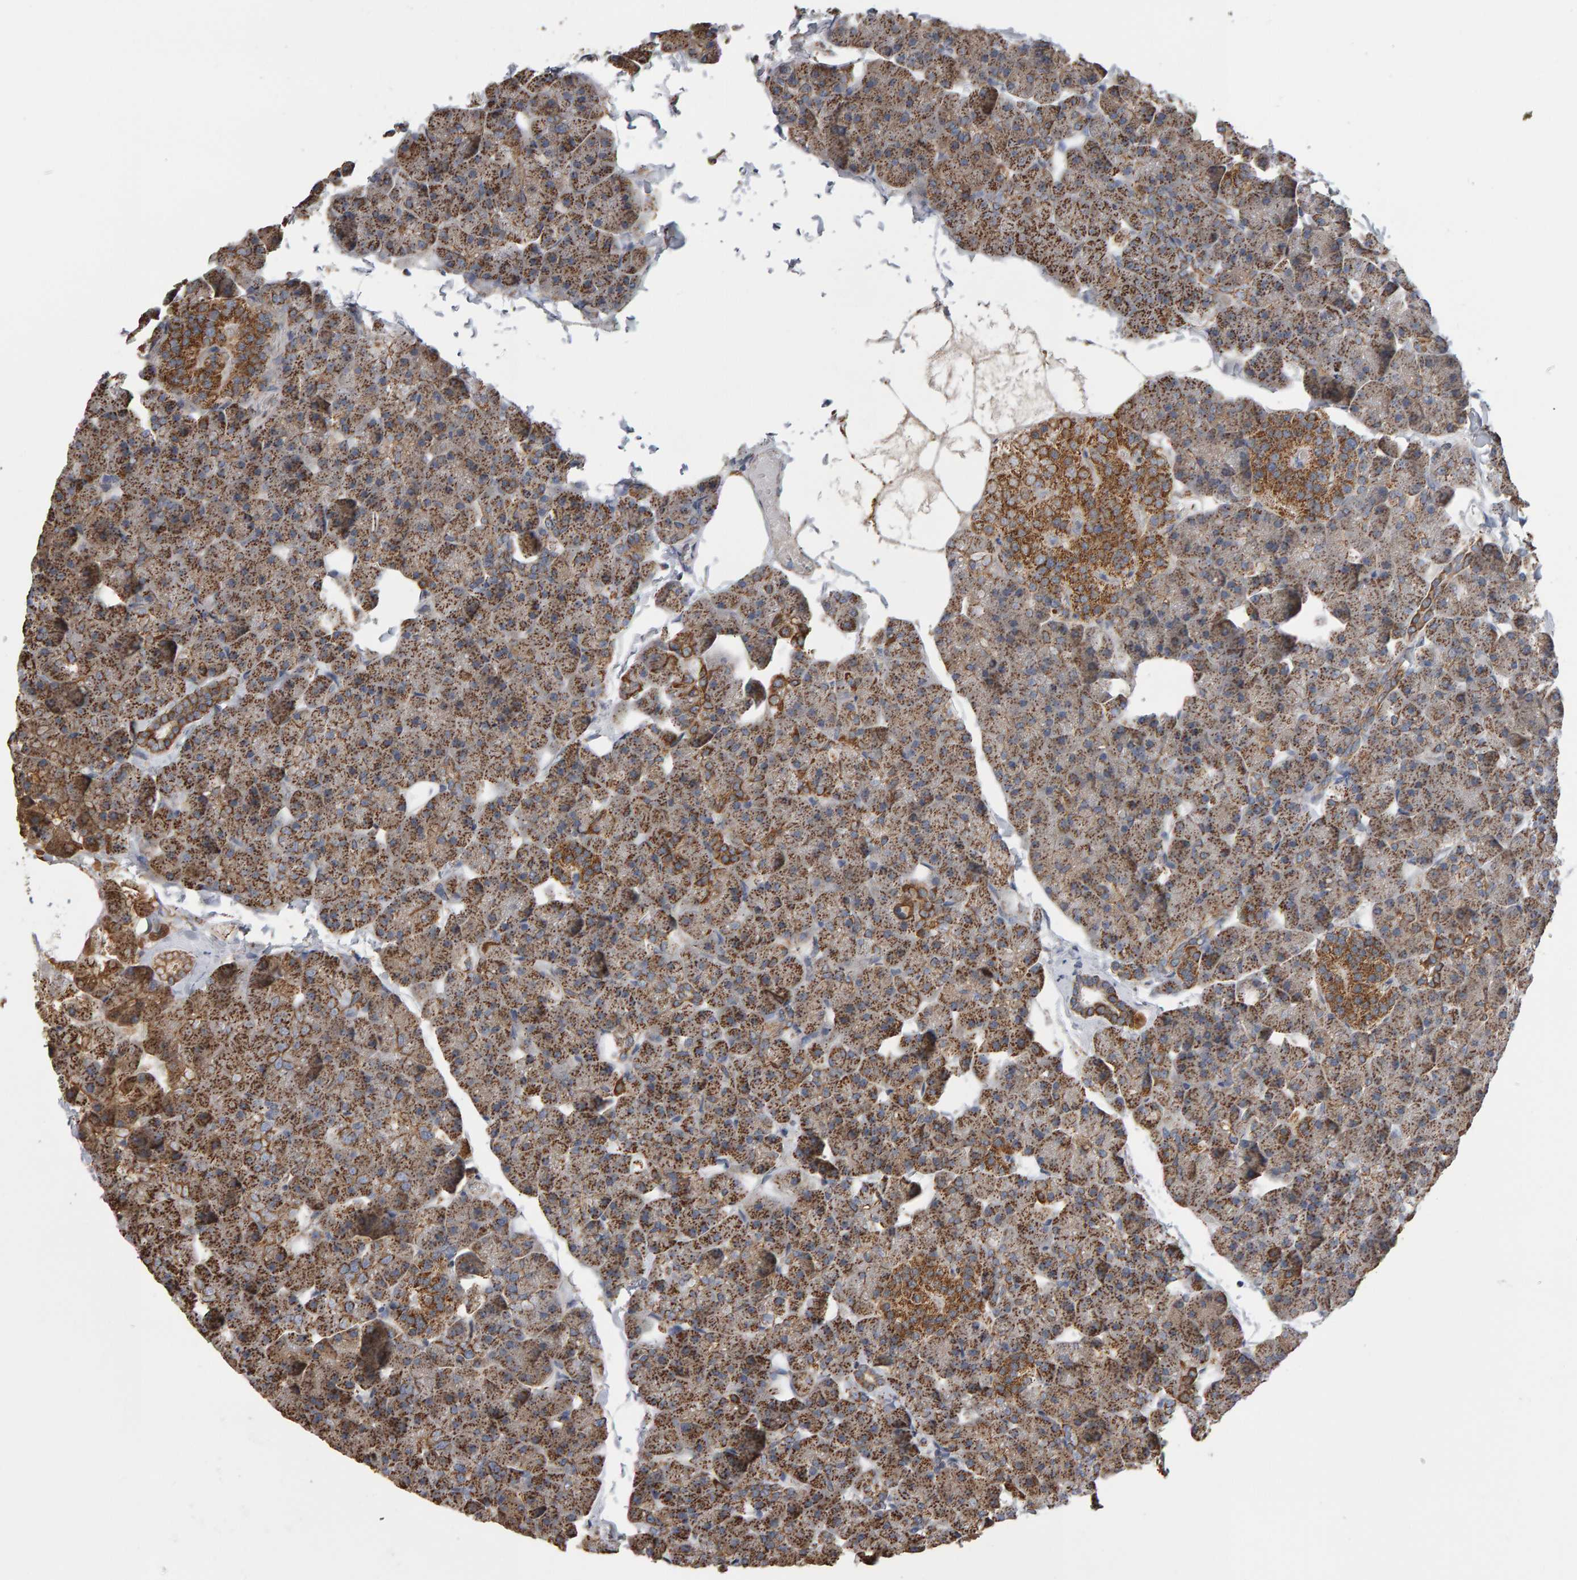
{"staining": {"intensity": "moderate", "quantity": ">75%", "location": "cytoplasmic/membranous"}, "tissue": "pancreas", "cell_type": "Exocrine glandular cells", "image_type": "normal", "snomed": [{"axis": "morphology", "description": "Normal tissue, NOS"}, {"axis": "topography", "description": "Pancreas"}], "caption": "Exocrine glandular cells demonstrate medium levels of moderate cytoplasmic/membranous expression in about >75% of cells in normal human pancreas. (IHC, brightfield microscopy, high magnification).", "gene": "TOM1L1", "patient": {"sex": "male", "age": 35}}